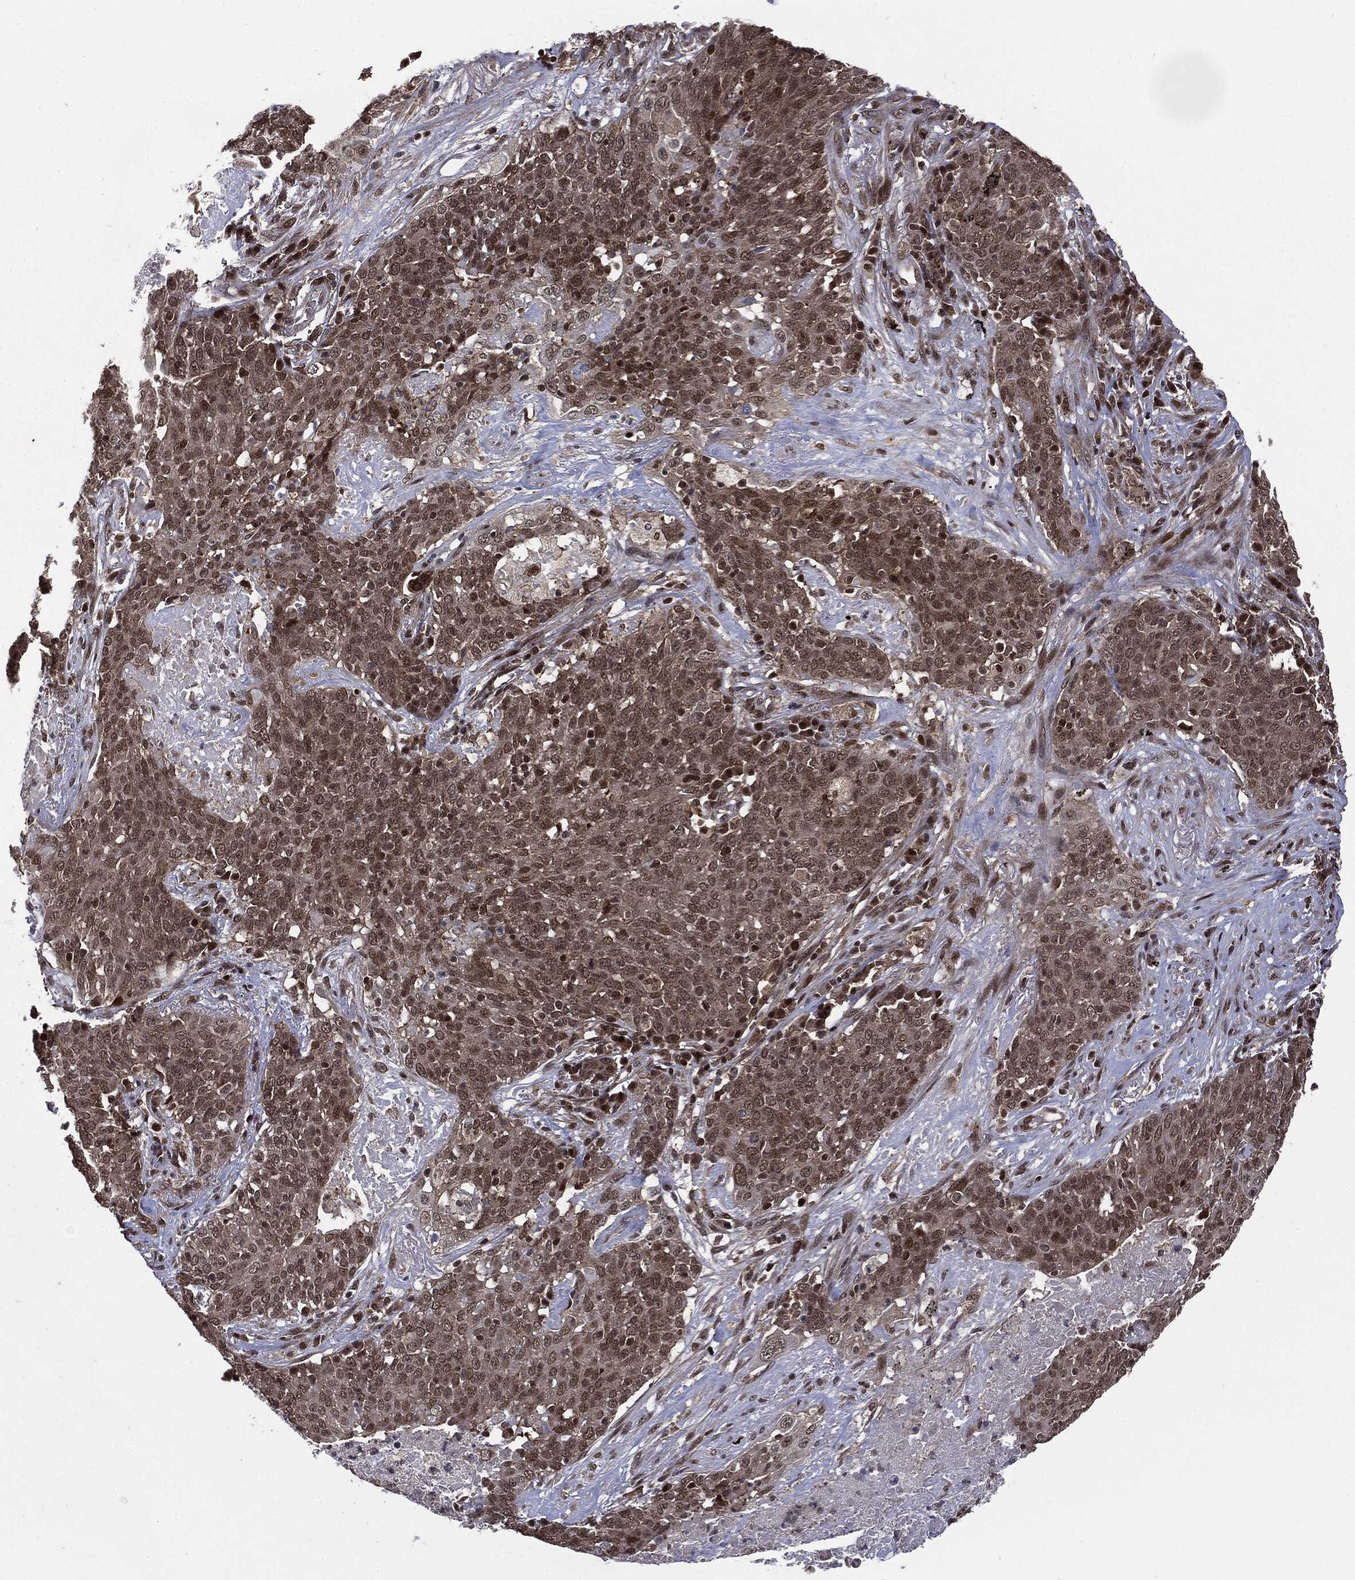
{"staining": {"intensity": "negative", "quantity": "none", "location": "none"}, "tissue": "lung cancer", "cell_type": "Tumor cells", "image_type": "cancer", "snomed": [{"axis": "morphology", "description": "Squamous cell carcinoma, NOS"}, {"axis": "topography", "description": "Lung"}], "caption": "Tumor cells are negative for brown protein staining in lung cancer. (Immunohistochemistry, brightfield microscopy, high magnification).", "gene": "PTPA", "patient": {"sex": "male", "age": 82}}